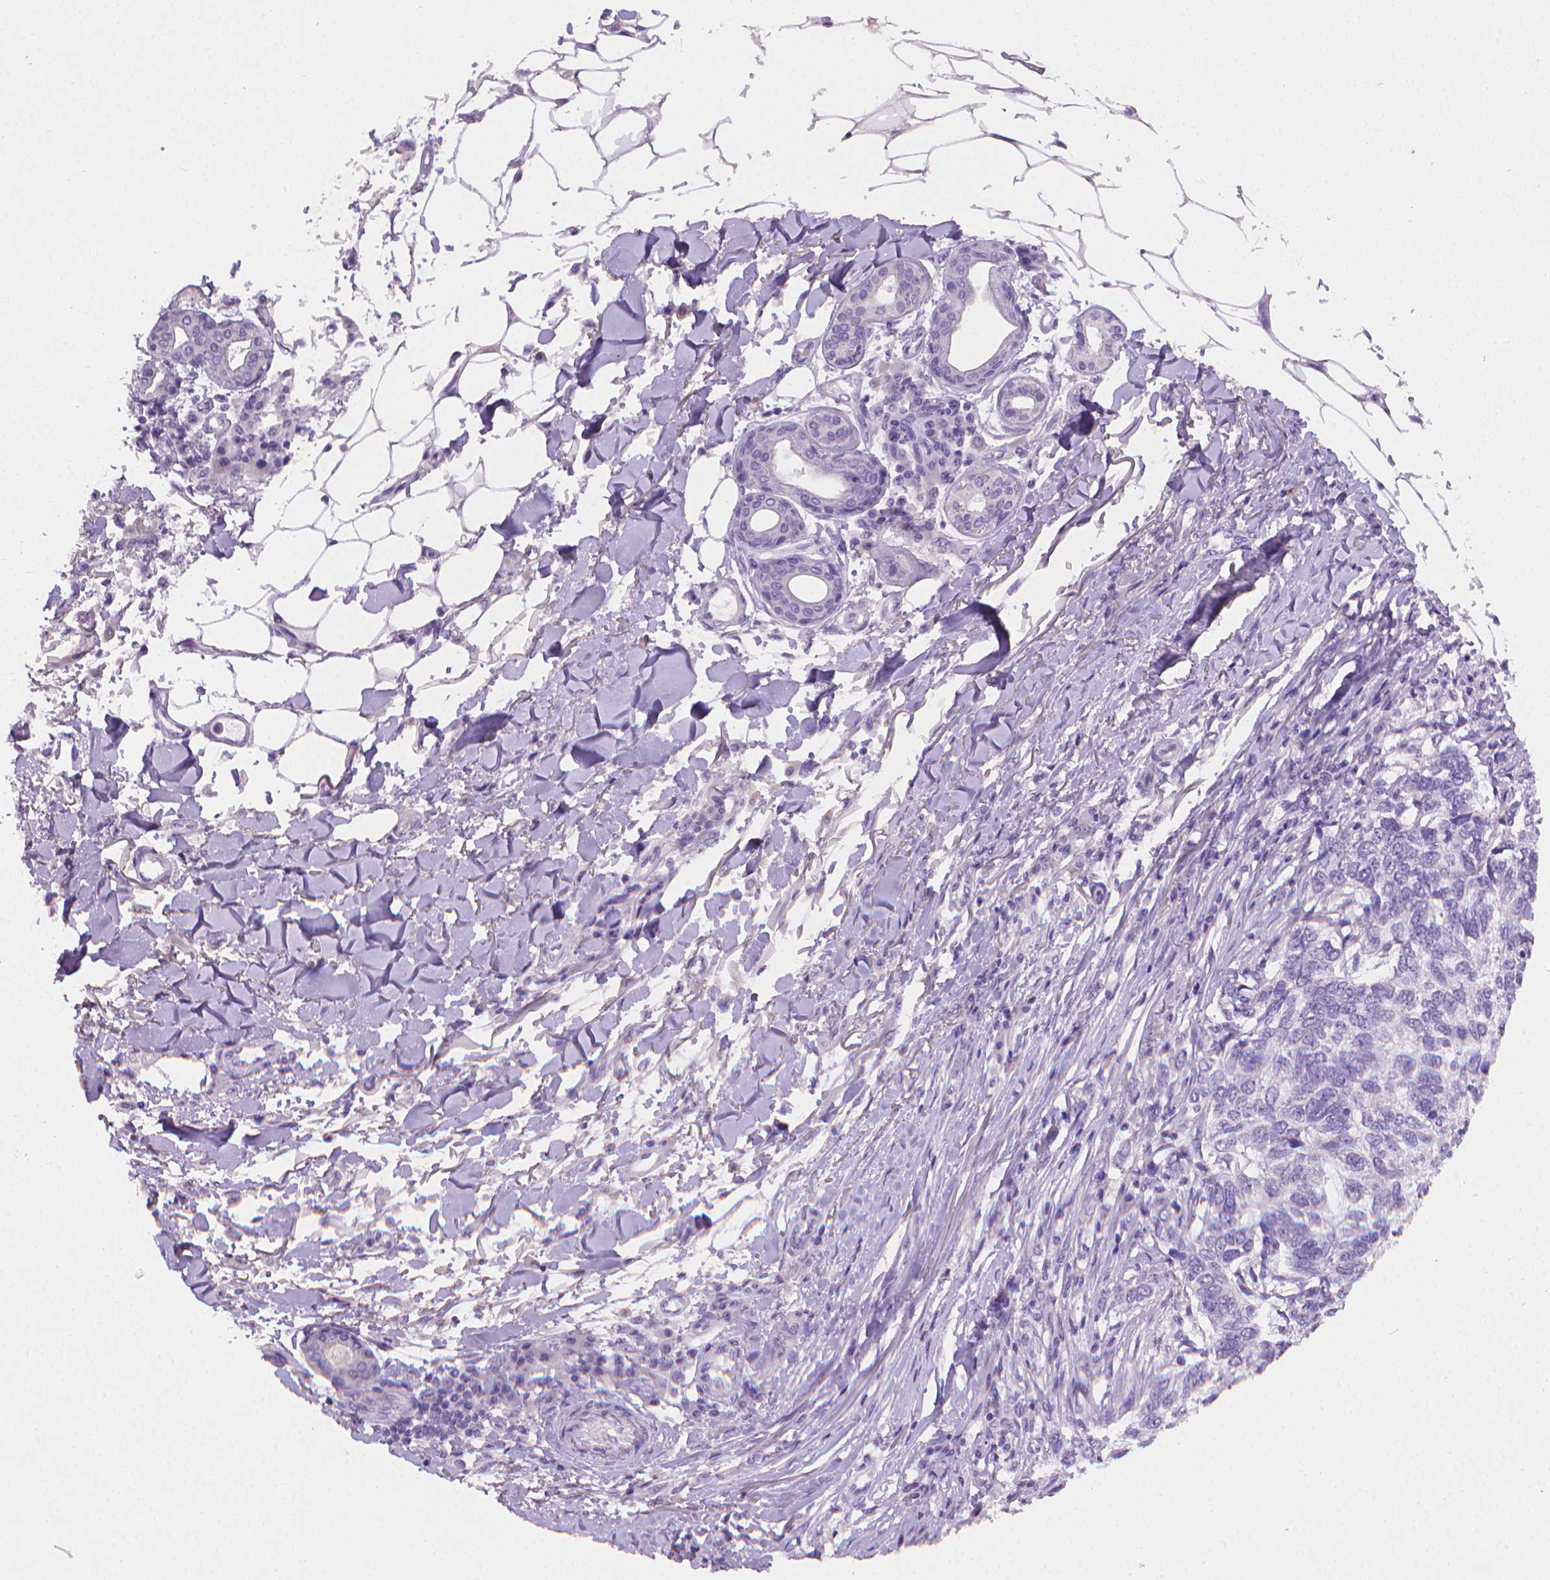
{"staining": {"intensity": "negative", "quantity": "none", "location": "none"}, "tissue": "skin cancer", "cell_type": "Tumor cells", "image_type": "cancer", "snomed": [{"axis": "morphology", "description": "Basal cell carcinoma"}, {"axis": "topography", "description": "Skin"}], "caption": "Immunohistochemistry (IHC) histopathology image of human skin cancer stained for a protein (brown), which exhibits no staining in tumor cells.", "gene": "TNNI2", "patient": {"sex": "female", "age": 65}}